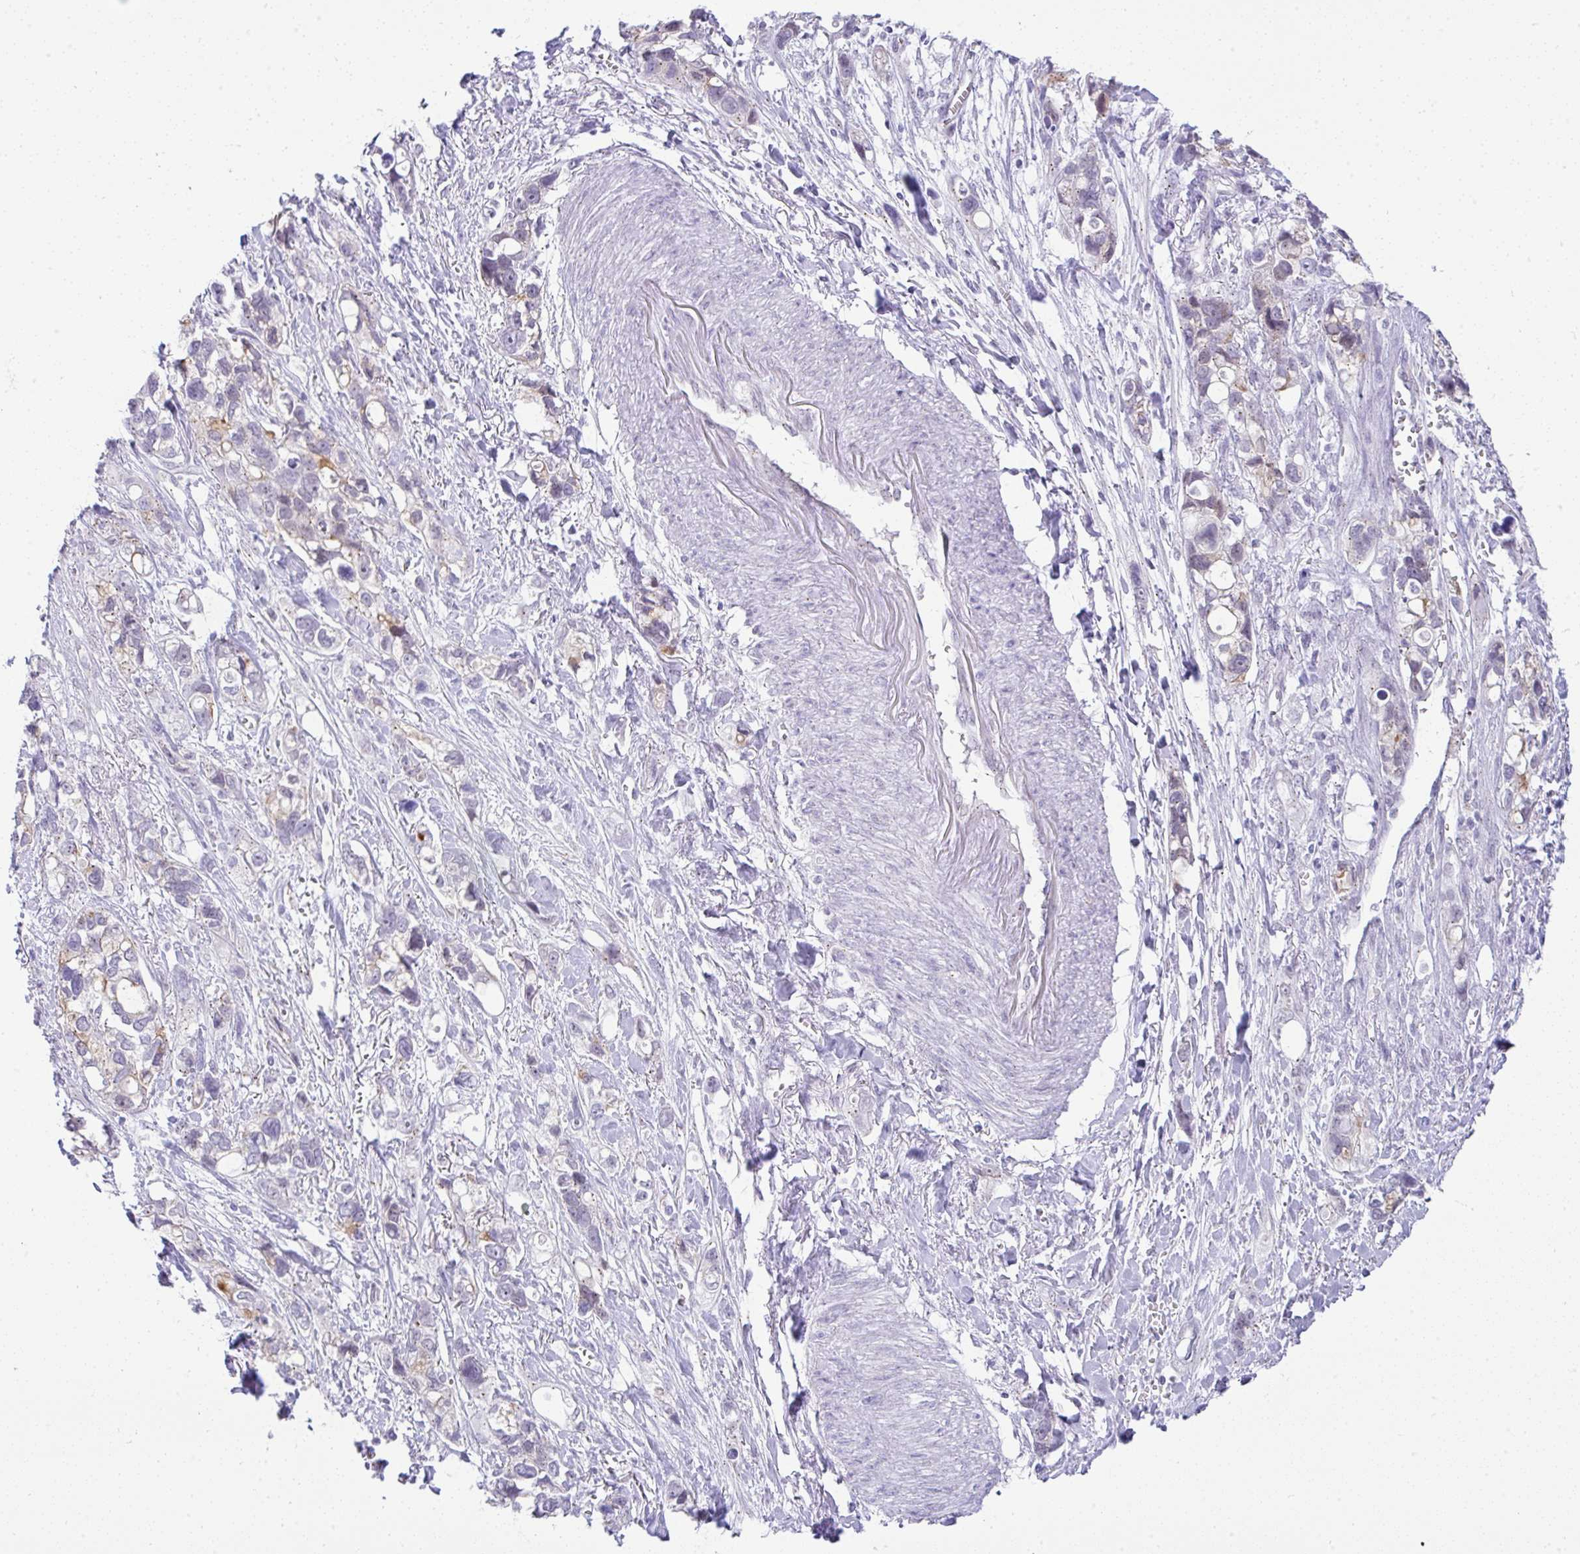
{"staining": {"intensity": "weak", "quantity": "<25%", "location": "cytoplasmic/membranous"}, "tissue": "stomach cancer", "cell_type": "Tumor cells", "image_type": "cancer", "snomed": [{"axis": "morphology", "description": "Adenocarcinoma, NOS"}, {"axis": "topography", "description": "Stomach, upper"}], "caption": "This is a histopathology image of immunohistochemistry (IHC) staining of adenocarcinoma (stomach), which shows no staining in tumor cells. (DAB (3,3'-diaminobenzidine) immunohistochemistry (IHC), high magnification).", "gene": "FAM177A1", "patient": {"sex": "female", "age": 81}}